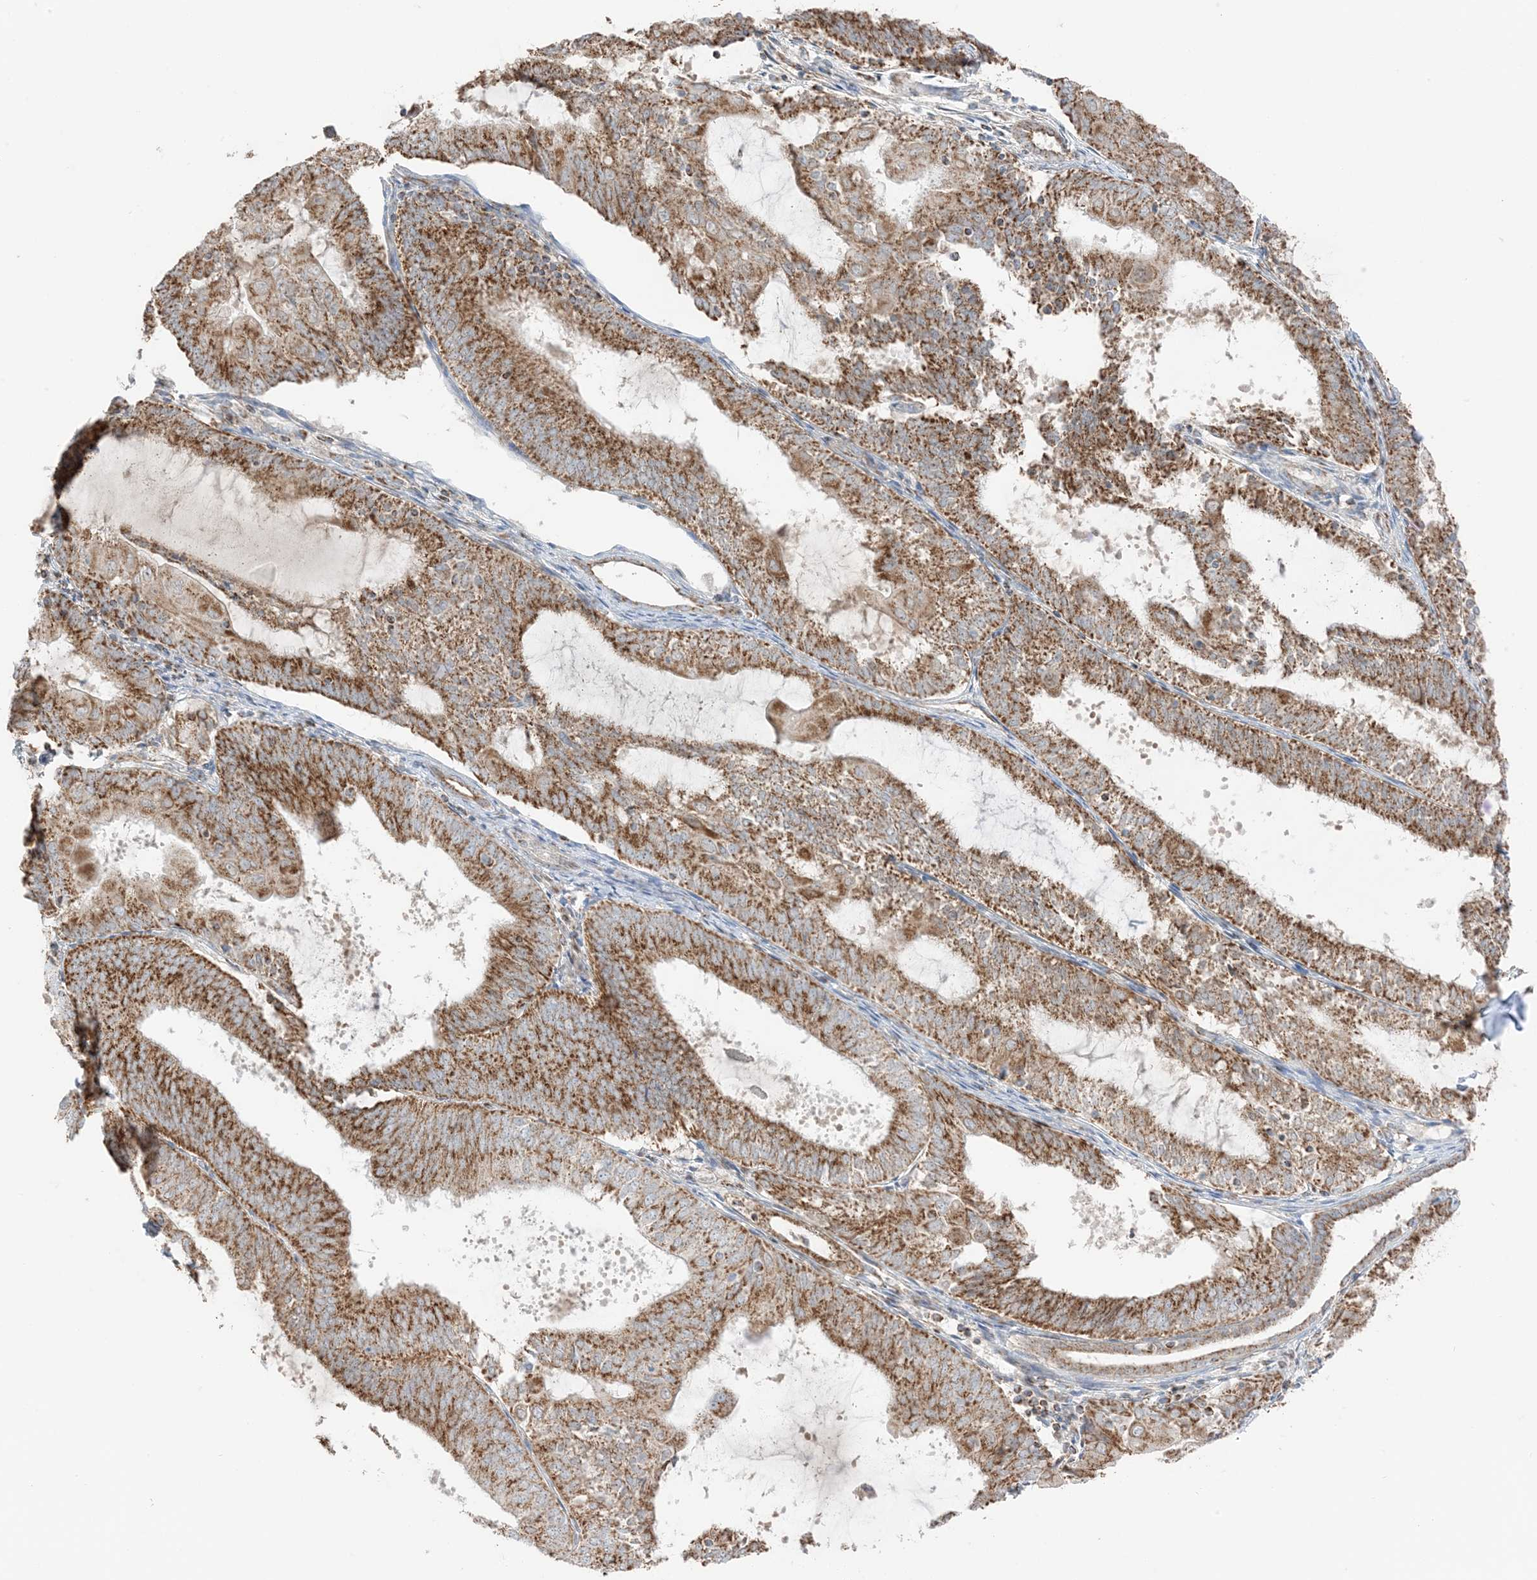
{"staining": {"intensity": "strong", "quantity": ">75%", "location": "cytoplasmic/membranous"}, "tissue": "endometrial cancer", "cell_type": "Tumor cells", "image_type": "cancer", "snomed": [{"axis": "morphology", "description": "Adenocarcinoma, NOS"}, {"axis": "topography", "description": "Endometrium"}], "caption": "Tumor cells display high levels of strong cytoplasmic/membranous positivity in approximately >75% of cells in human endometrial cancer (adenocarcinoma).", "gene": "SLC25A12", "patient": {"sex": "female", "age": 81}}